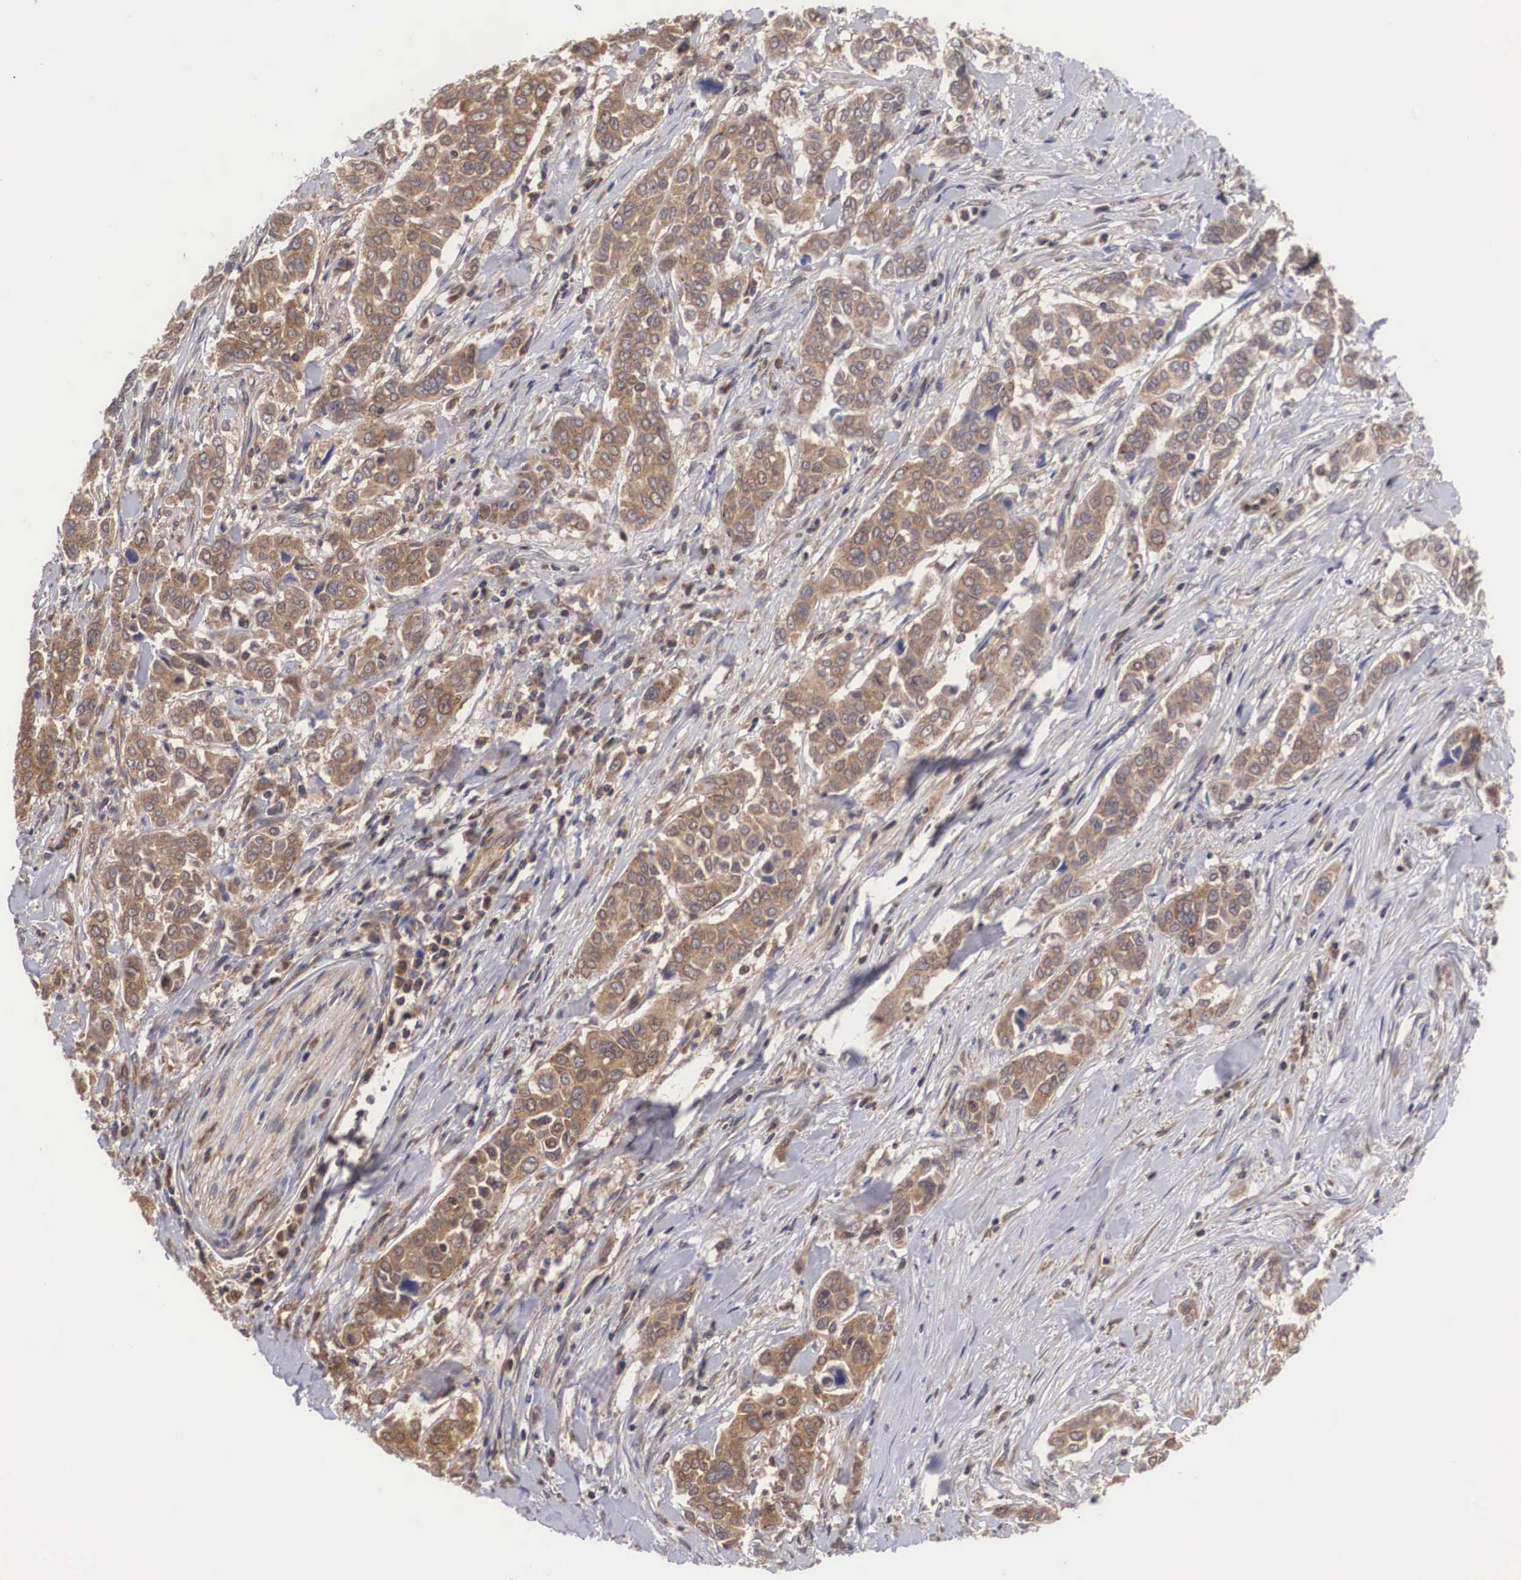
{"staining": {"intensity": "moderate", "quantity": ">75%", "location": "cytoplasmic/membranous"}, "tissue": "pancreatic cancer", "cell_type": "Tumor cells", "image_type": "cancer", "snomed": [{"axis": "morphology", "description": "Adenocarcinoma, NOS"}, {"axis": "topography", "description": "Pancreas"}], "caption": "An image of pancreatic cancer (adenocarcinoma) stained for a protein displays moderate cytoplasmic/membranous brown staining in tumor cells. The protein is stained brown, and the nuclei are stained in blue (DAB IHC with brightfield microscopy, high magnification).", "gene": "DHRS1", "patient": {"sex": "female", "age": 52}}